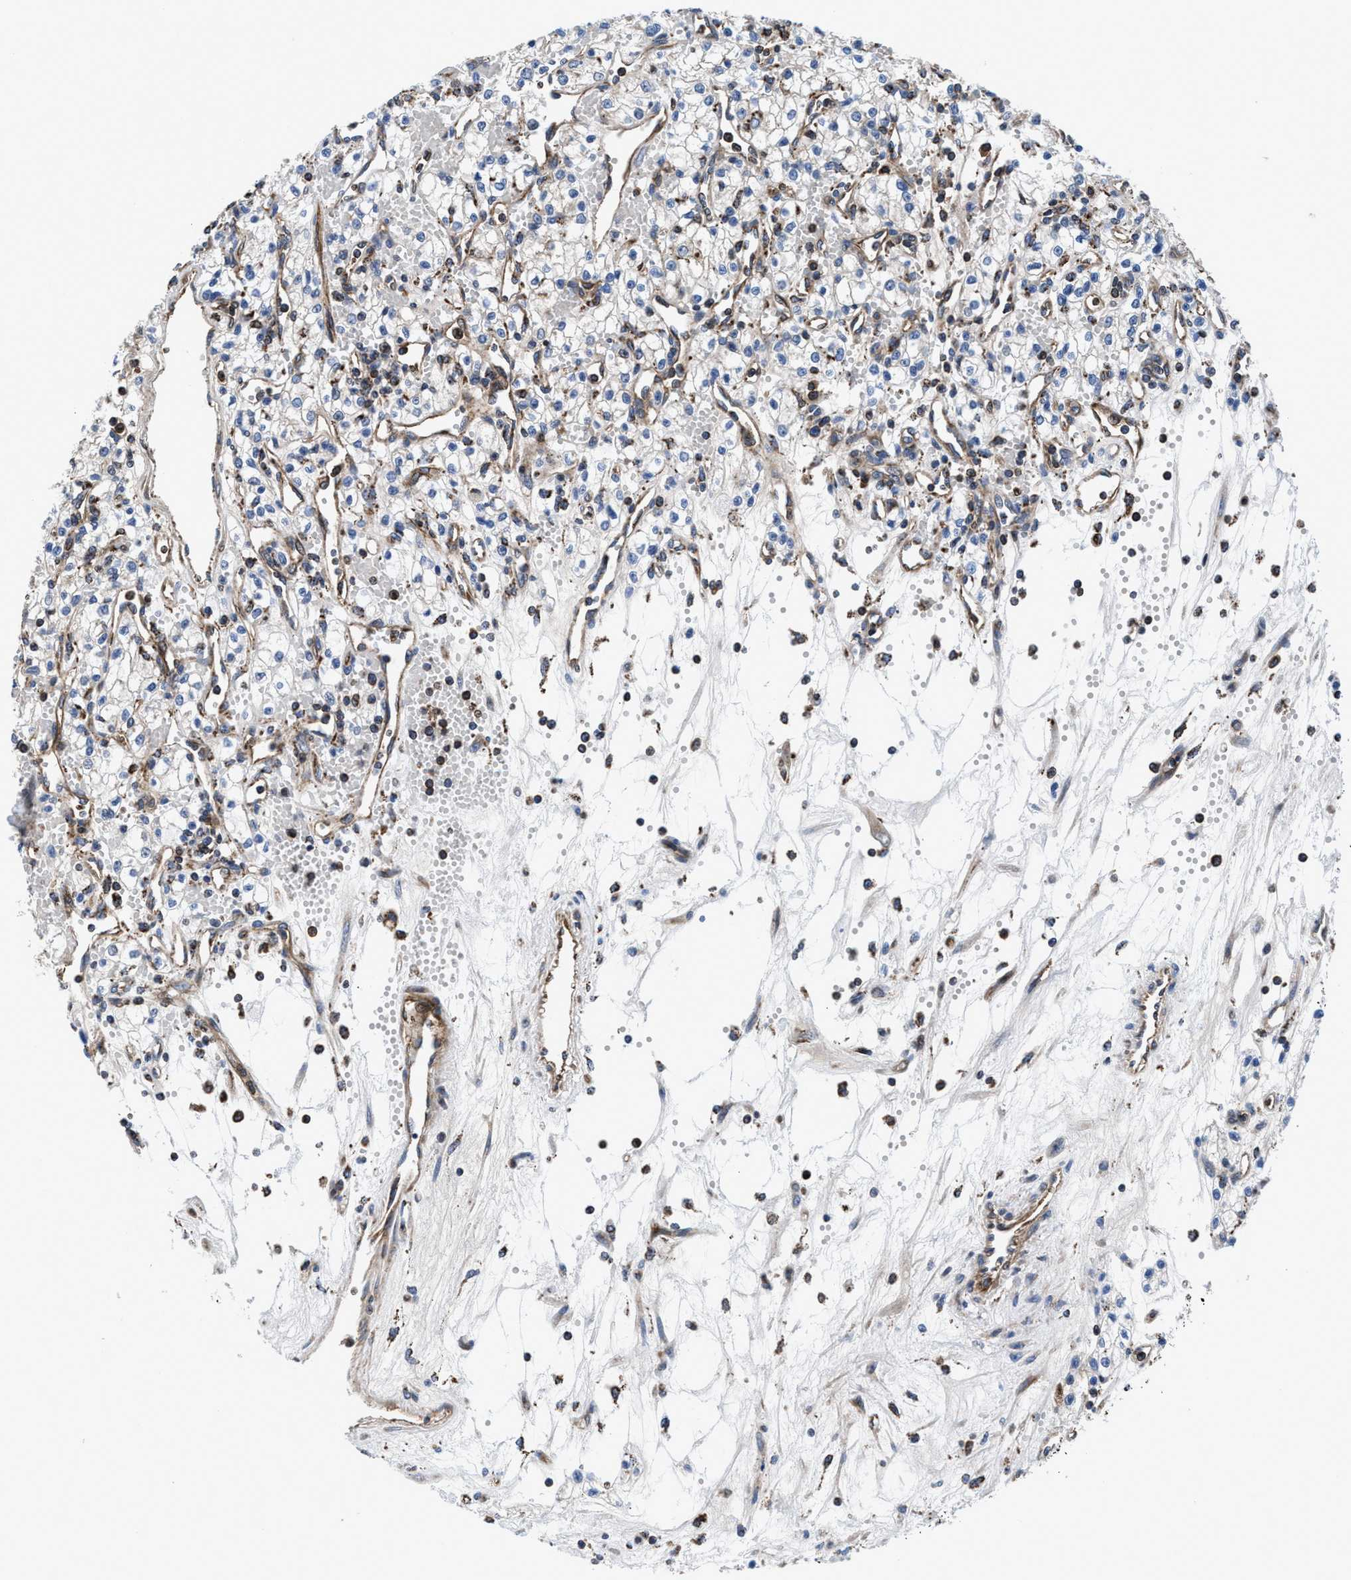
{"staining": {"intensity": "negative", "quantity": "none", "location": "none"}, "tissue": "renal cancer", "cell_type": "Tumor cells", "image_type": "cancer", "snomed": [{"axis": "morphology", "description": "Adenocarcinoma, NOS"}, {"axis": "topography", "description": "Kidney"}], "caption": "Renal cancer stained for a protein using IHC demonstrates no positivity tumor cells.", "gene": "PRR15L", "patient": {"sex": "male", "age": 59}}